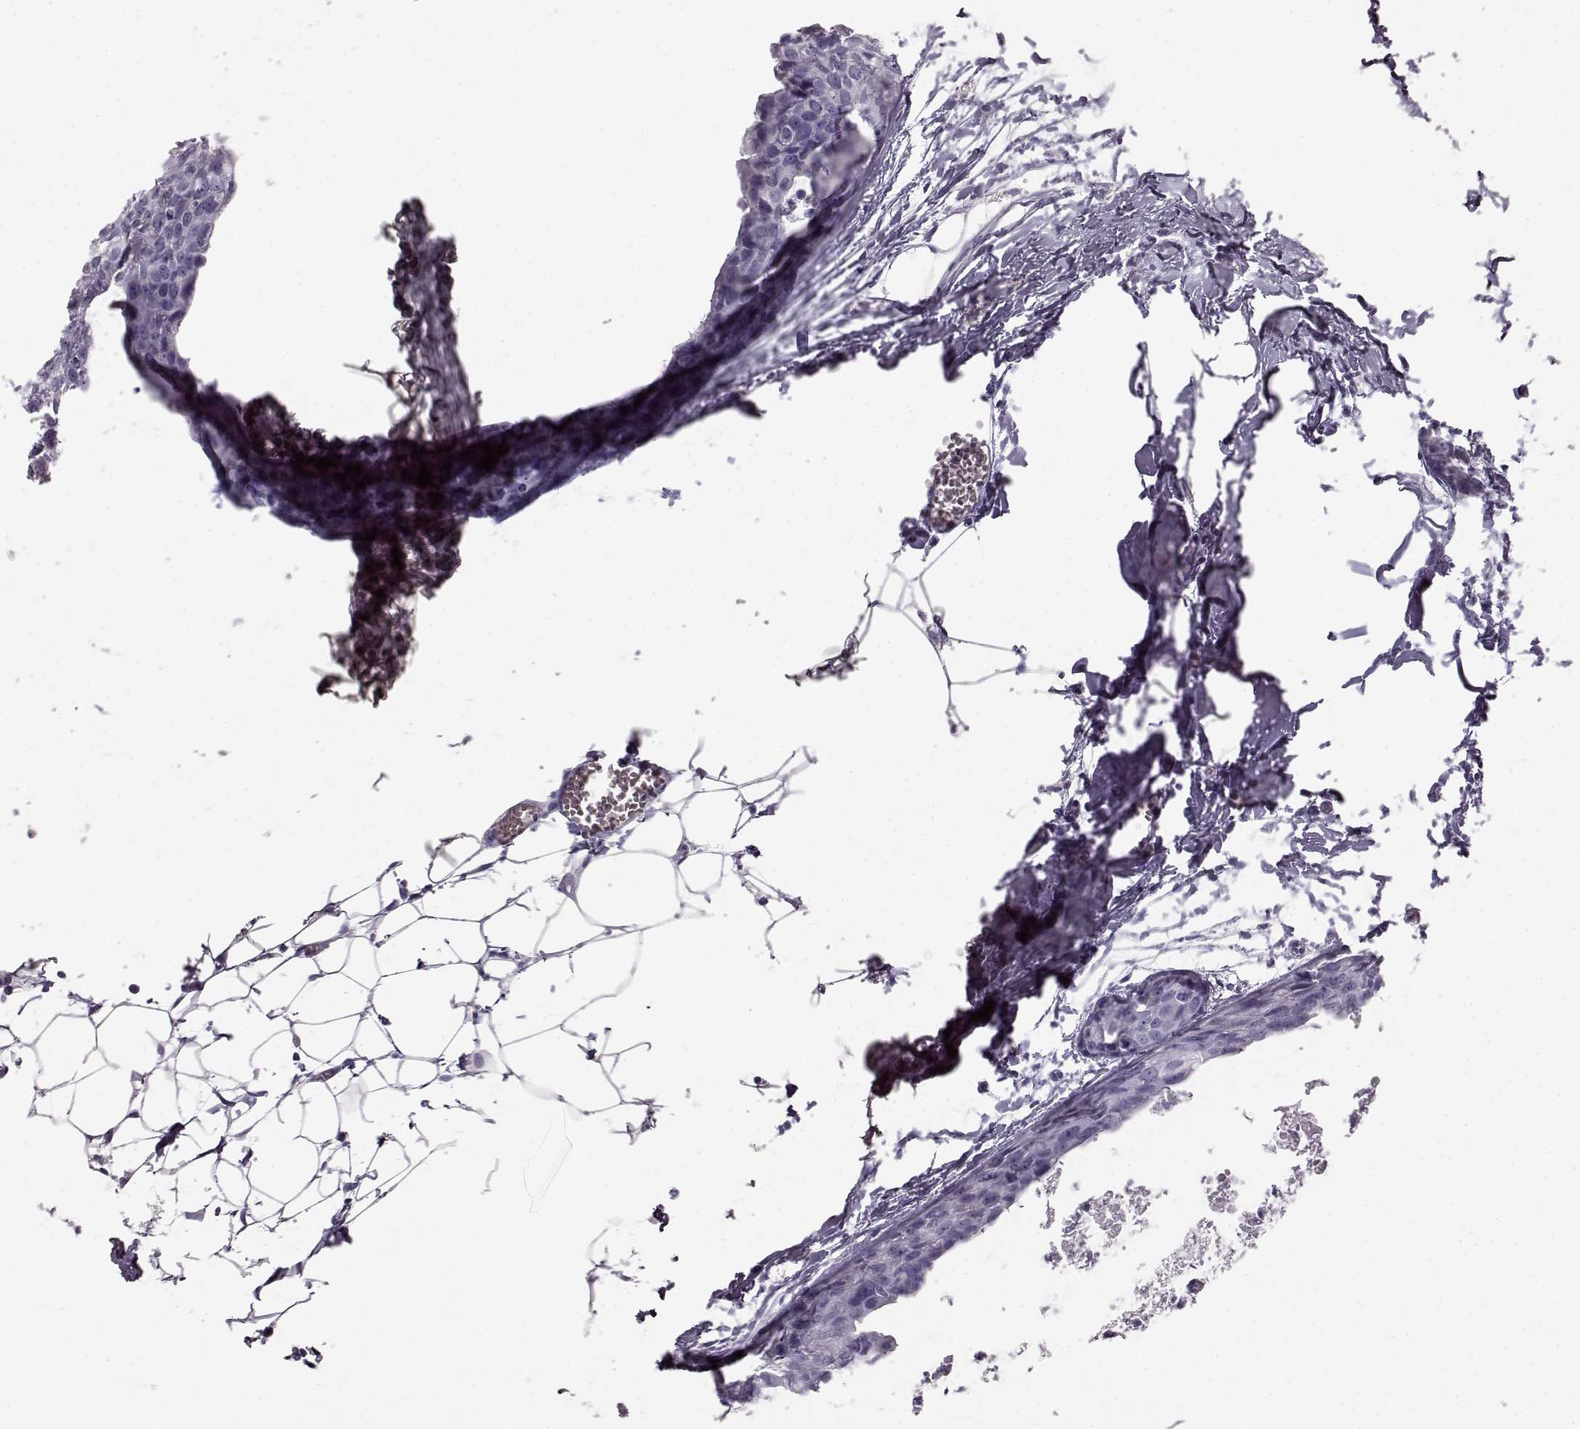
{"staining": {"intensity": "negative", "quantity": "none", "location": "none"}, "tissue": "breast cancer", "cell_type": "Tumor cells", "image_type": "cancer", "snomed": [{"axis": "morphology", "description": "Duct carcinoma"}, {"axis": "topography", "description": "Breast"}], "caption": "Tumor cells show no significant positivity in breast cancer (infiltrating ductal carcinoma).", "gene": "BFSP2", "patient": {"sex": "female", "age": 38}}